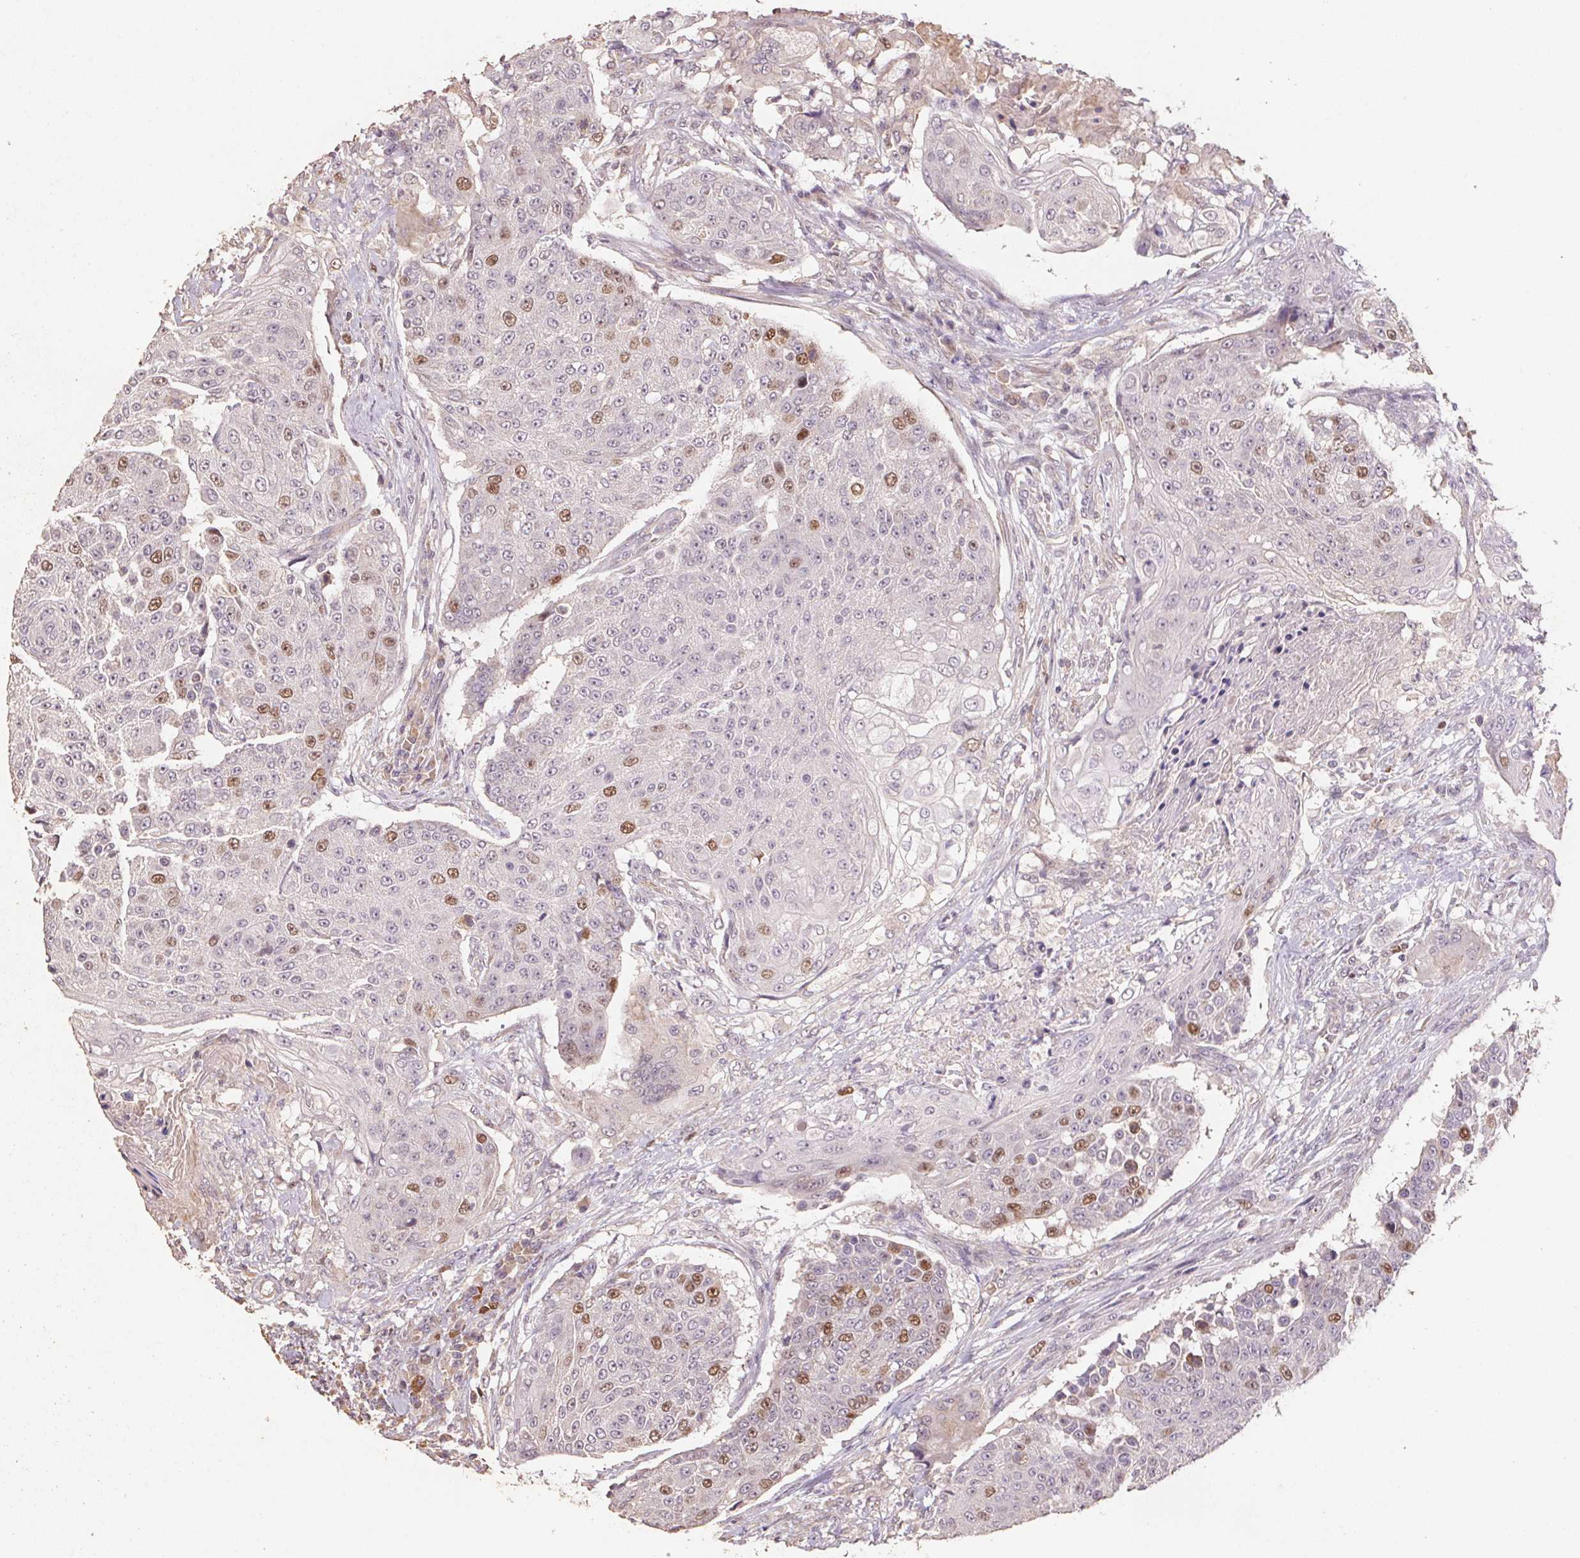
{"staining": {"intensity": "moderate", "quantity": "<25%", "location": "nuclear"}, "tissue": "urothelial cancer", "cell_type": "Tumor cells", "image_type": "cancer", "snomed": [{"axis": "morphology", "description": "Urothelial carcinoma, High grade"}, {"axis": "topography", "description": "Urinary bladder"}], "caption": "Immunohistochemistry photomicrograph of neoplastic tissue: human urothelial cancer stained using IHC demonstrates low levels of moderate protein expression localized specifically in the nuclear of tumor cells, appearing as a nuclear brown color.", "gene": "CENPF", "patient": {"sex": "female", "age": 63}}